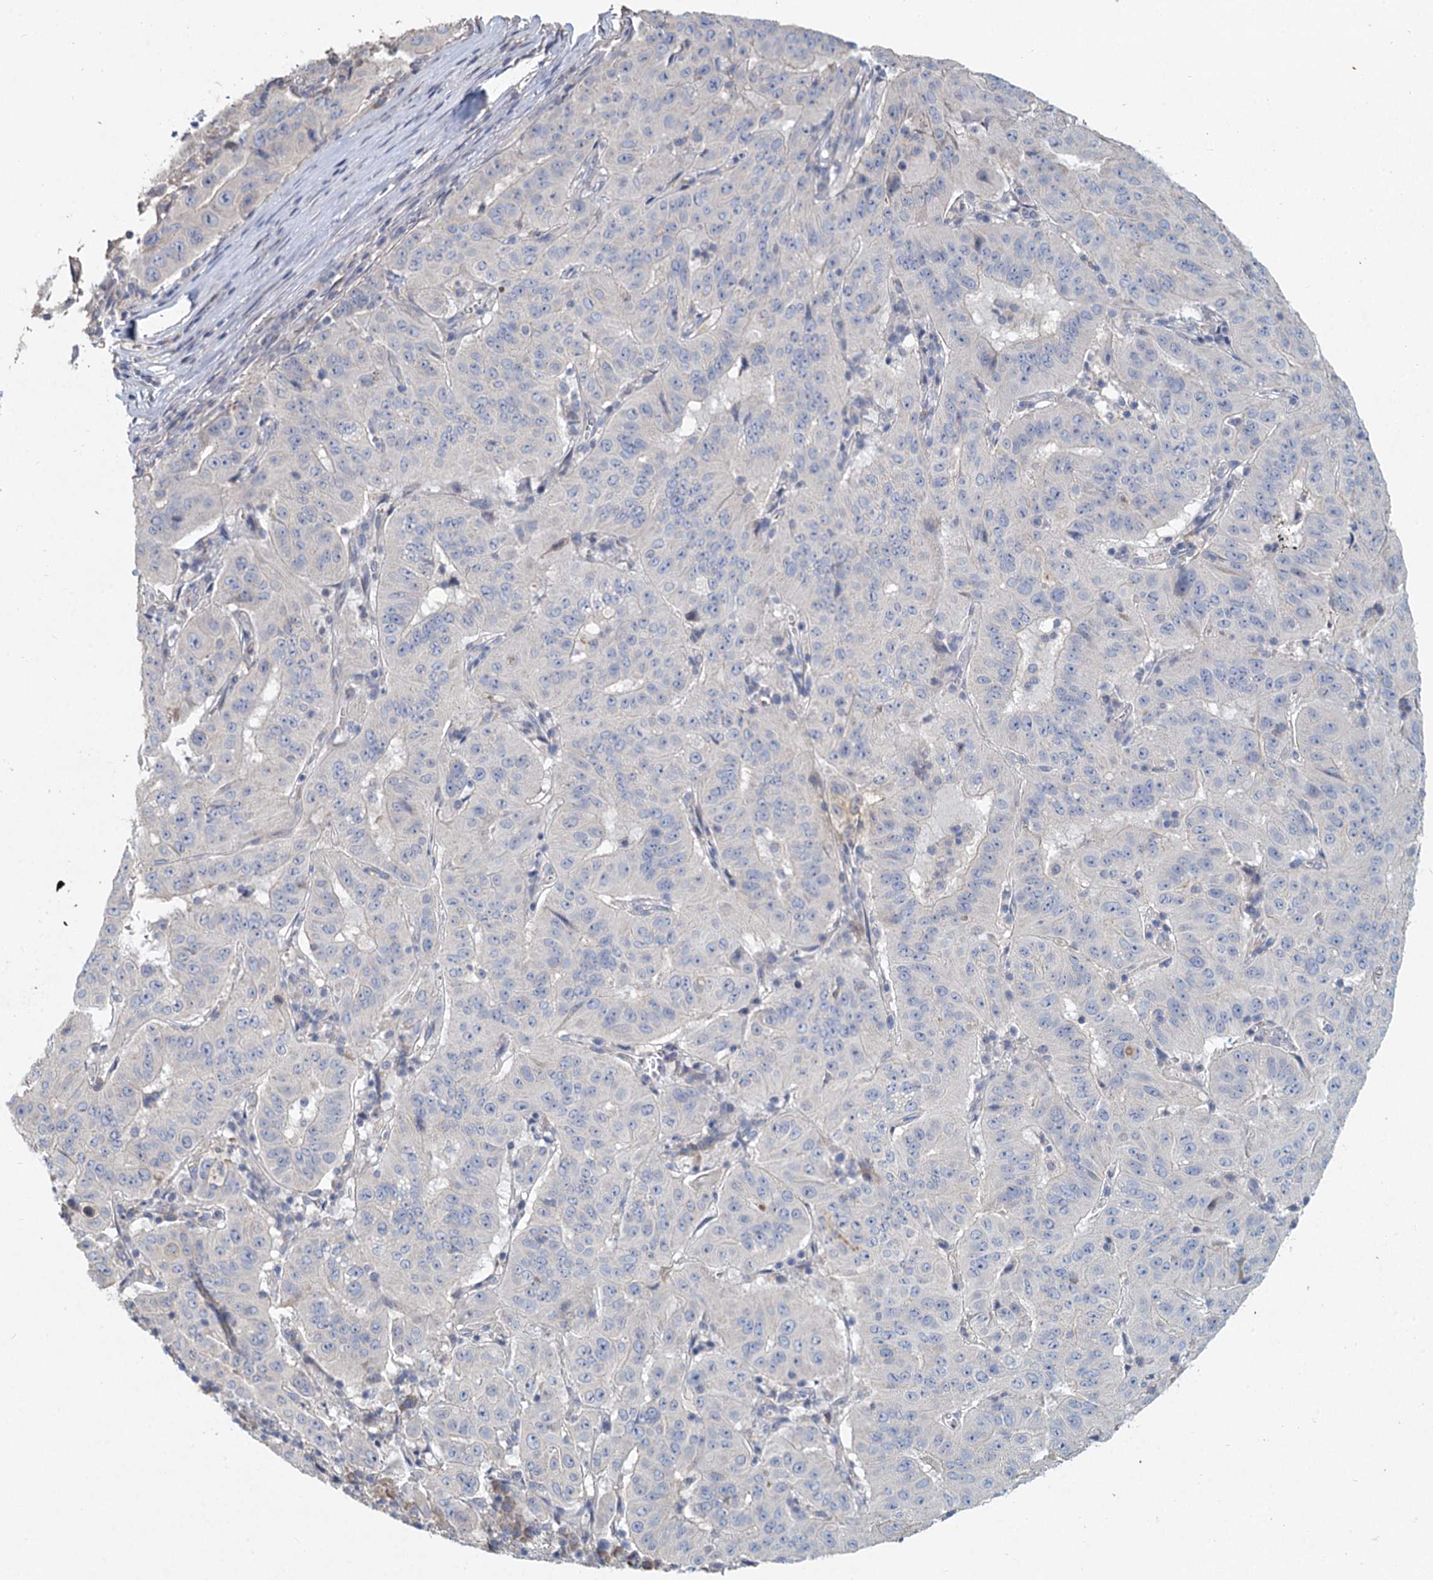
{"staining": {"intensity": "negative", "quantity": "none", "location": "none"}, "tissue": "pancreatic cancer", "cell_type": "Tumor cells", "image_type": "cancer", "snomed": [{"axis": "morphology", "description": "Adenocarcinoma, NOS"}, {"axis": "topography", "description": "Pancreas"}], "caption": "This is an immunohistochemistry (IHC) histopathology image of human pancreatic cancer (adenocarcinoma). There is no positivity in tumor cells.", "gene": "HES2", "patient": {"sex": "male", "age": 63}}